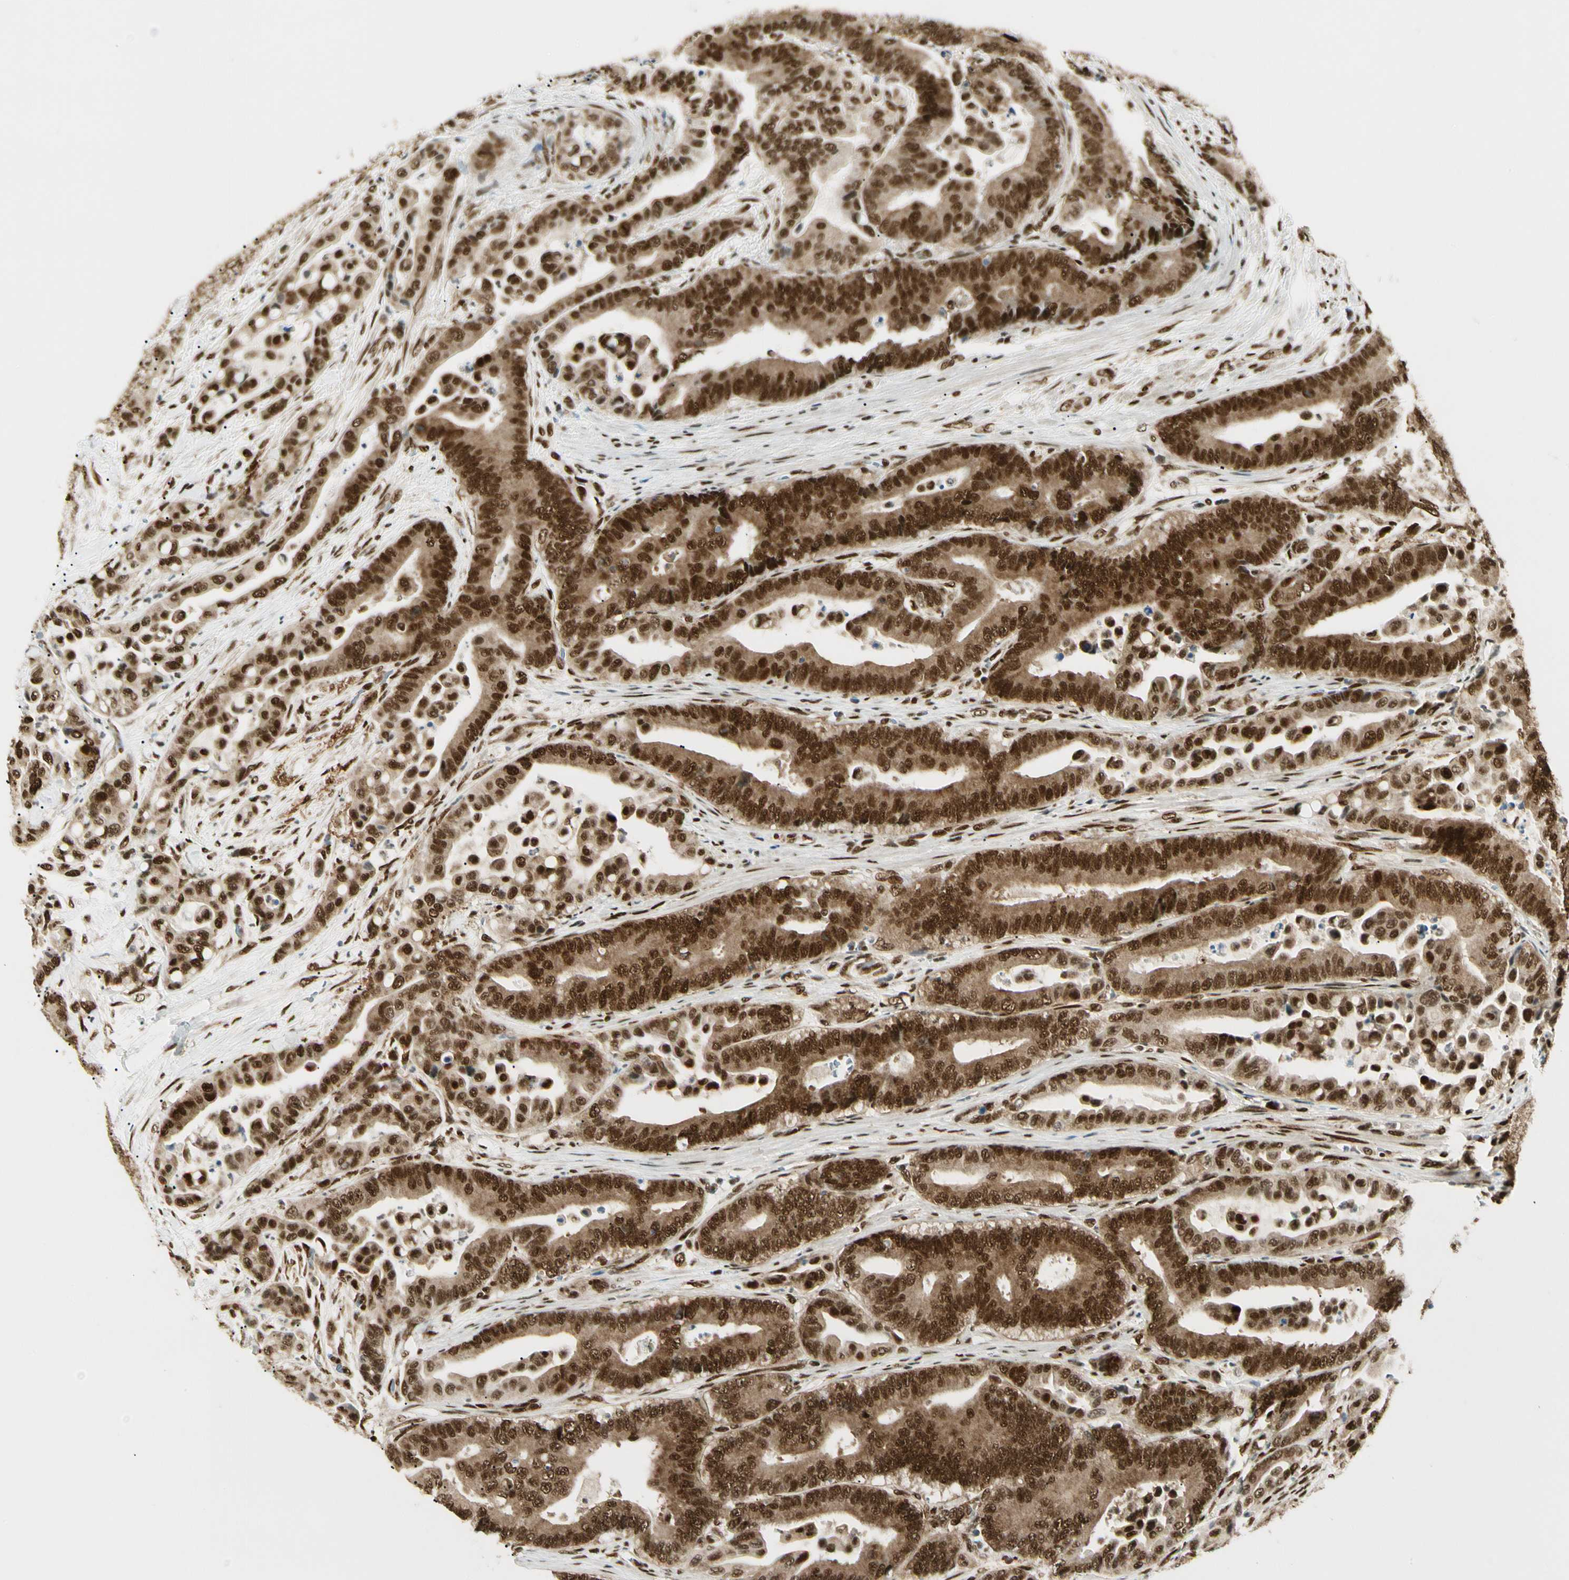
{"staining": {"intensity": "strong", "quantity": ">75%", "location": "cytoplasmic/membranous,nuclear"}, "tissue": "colorectal cancer", "cell_type": "Tumor cells", "image_type": "cancer", "snomed": [{"axis": "morphology", "description": "Normal tissue, NOS"}, {"axis": "morphology", "description": "Adenocarcinoma, NOS"}, {"axis": "topography", "description": "Colon"}], "caption": "Colorectal cancer was stained to show a protein in brown. There is high levels of strong cytoplasmic/membranous and nuclear positivity in approximately >75% of tumor cells.", "gene": "FUS", "patient": {"sex": "male", "age": 82}}